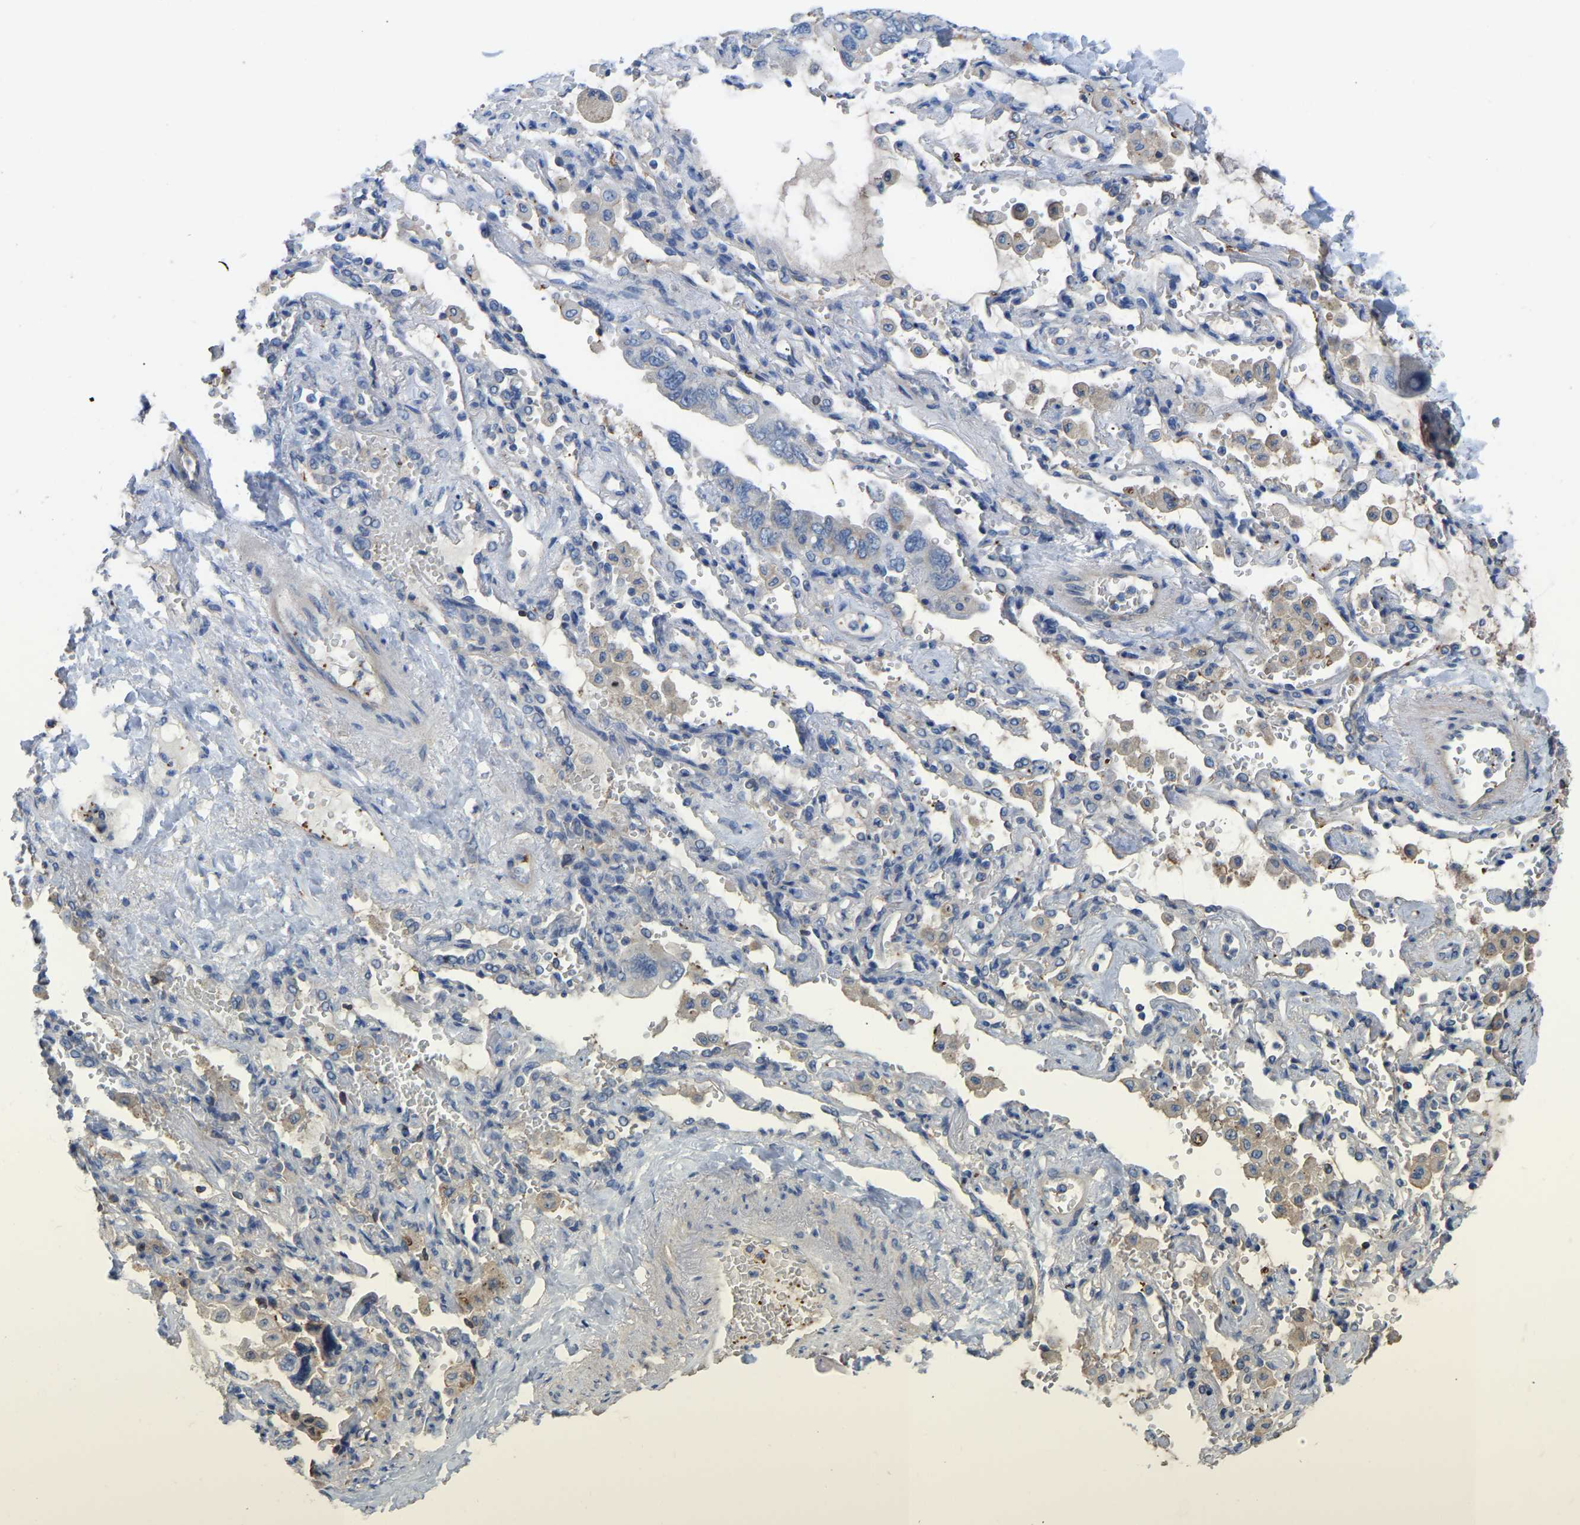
{"staining": {"intensity": "negative", "quantity": "none", "location": "none"}, "tissue": "lung cancer", "cell_type": "Tumor cells", "image_type": "cancer", "snomed": [{"axis": "morphology", "description": "Squamous cell carcinoma, NOS"}, {"axis": "topography", "description": "Lung"}], "caption": "Image shows no significant protein staining in tumor cells of lung squamous cell carcinoma.", "gene": "ZNF449", "patient": {"sex": "female", "age": 73}}